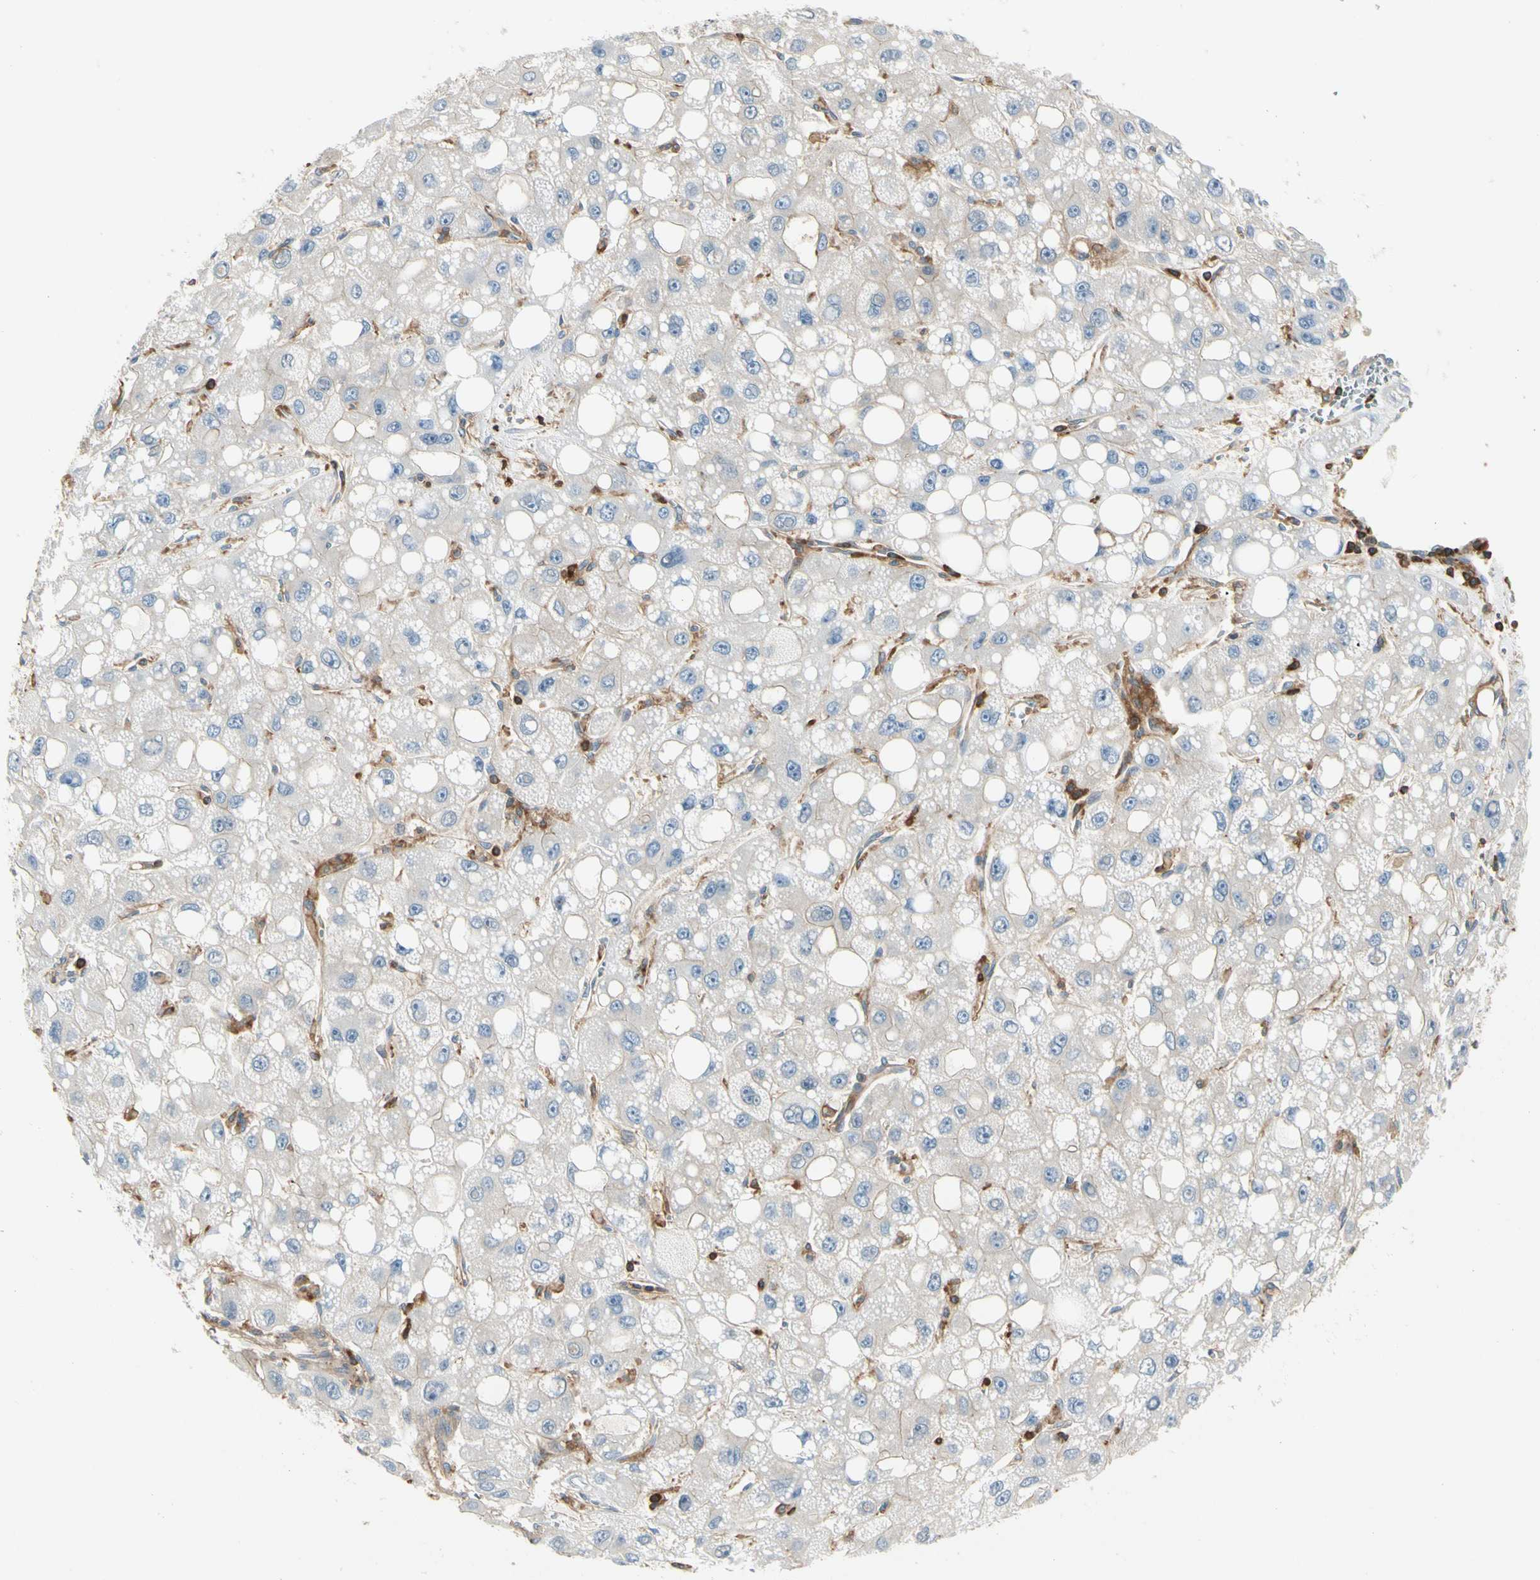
{"staining": {"intensity": "negative", "quantity": "none", "location": "none"}, "tissue": "liver cancer", "cell_type": "Tumor cells", "image_type": "cancer", "snomed": [{"axis": "morphology", "description": "Carcinoma, Hepatocellular, NOS"}, {"axis": "topography", "description": "Liver"}], "caption": "High magnification brightfield microscopy of liver cancer stained with DAB (3,3'-diaminobenzidine) (brown) and counterstained with hematoxylin (blue): tumor cells show no significant staining.", "gene": "CAPZA2", "patient": {"sex": "male", "age": 55}}